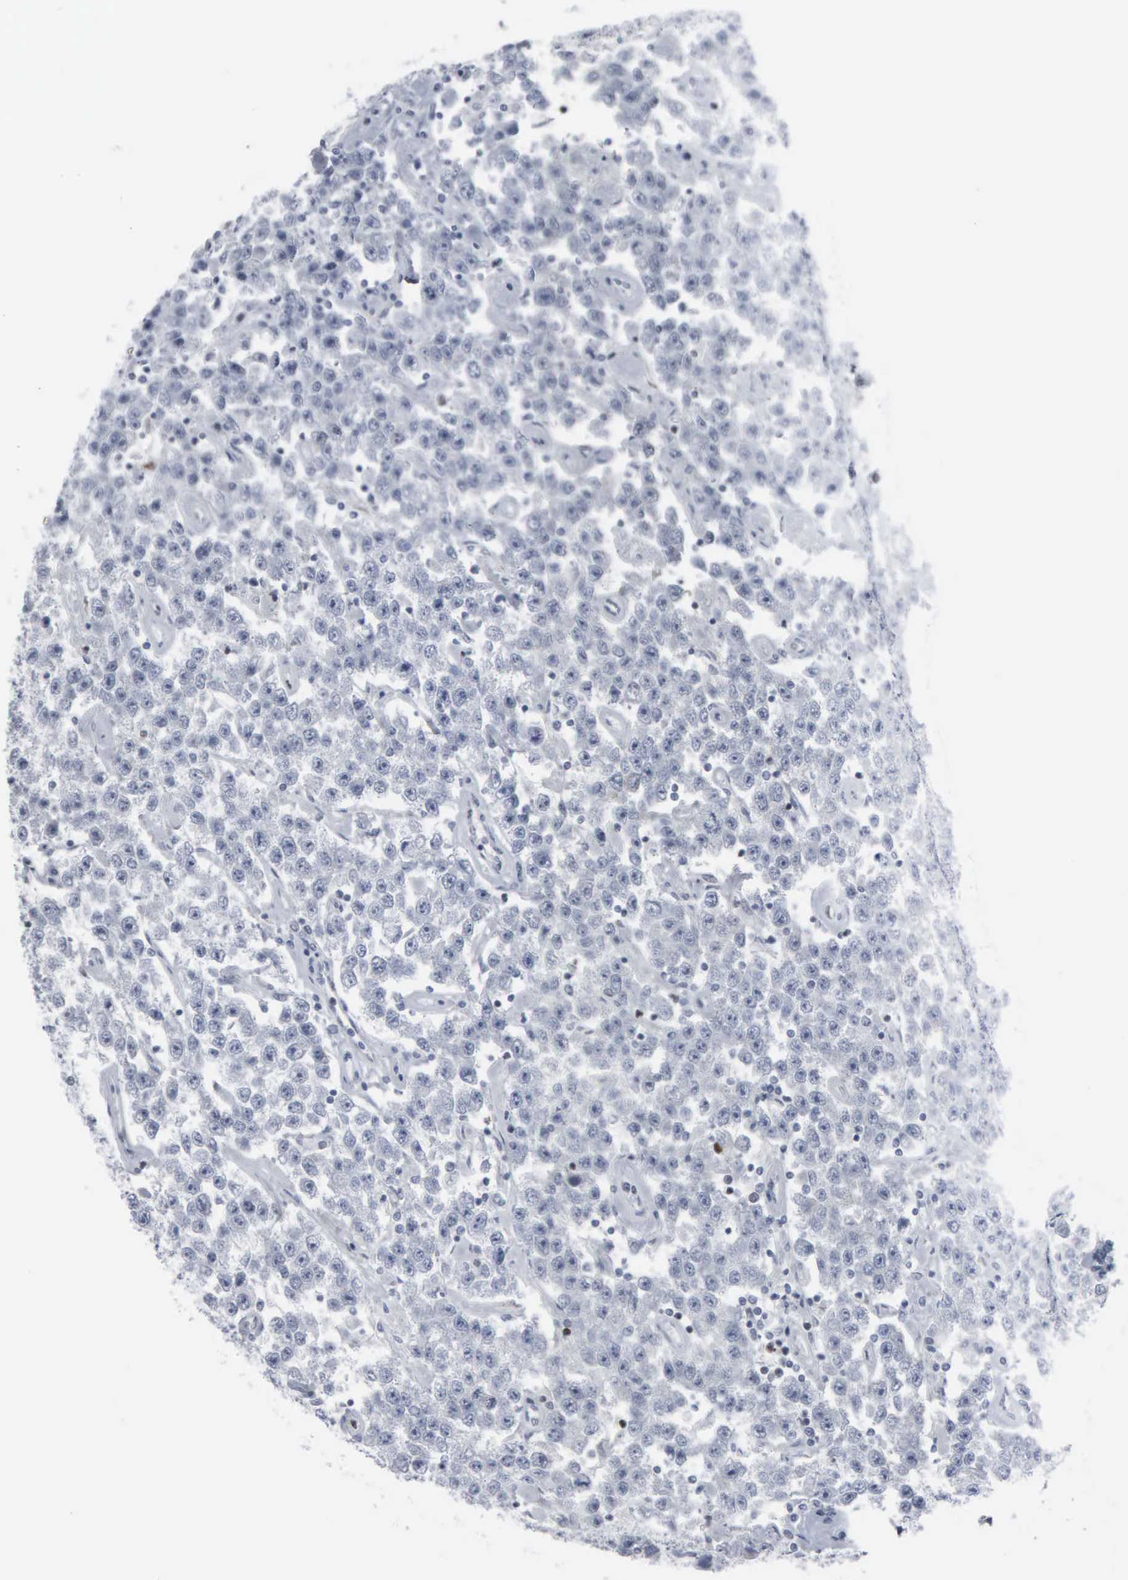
{"staining": {"intensity": "negative", "quantity": "none", "location": "none"}, "tissue": "testis cancer", "cell_type": "Tumor cells", "image_type": "cancer", "snomed": [{"axis": "morphology", "description": "Seminoma, NOS"}, {"axis": "topography", "description": "Testis"}], "caption": "Immunohistochemical staining of testis seminoma displays no significant positivity in tumor cells.", "gene": "CCND3", "patient": {"sex": "male", "age": 52}}